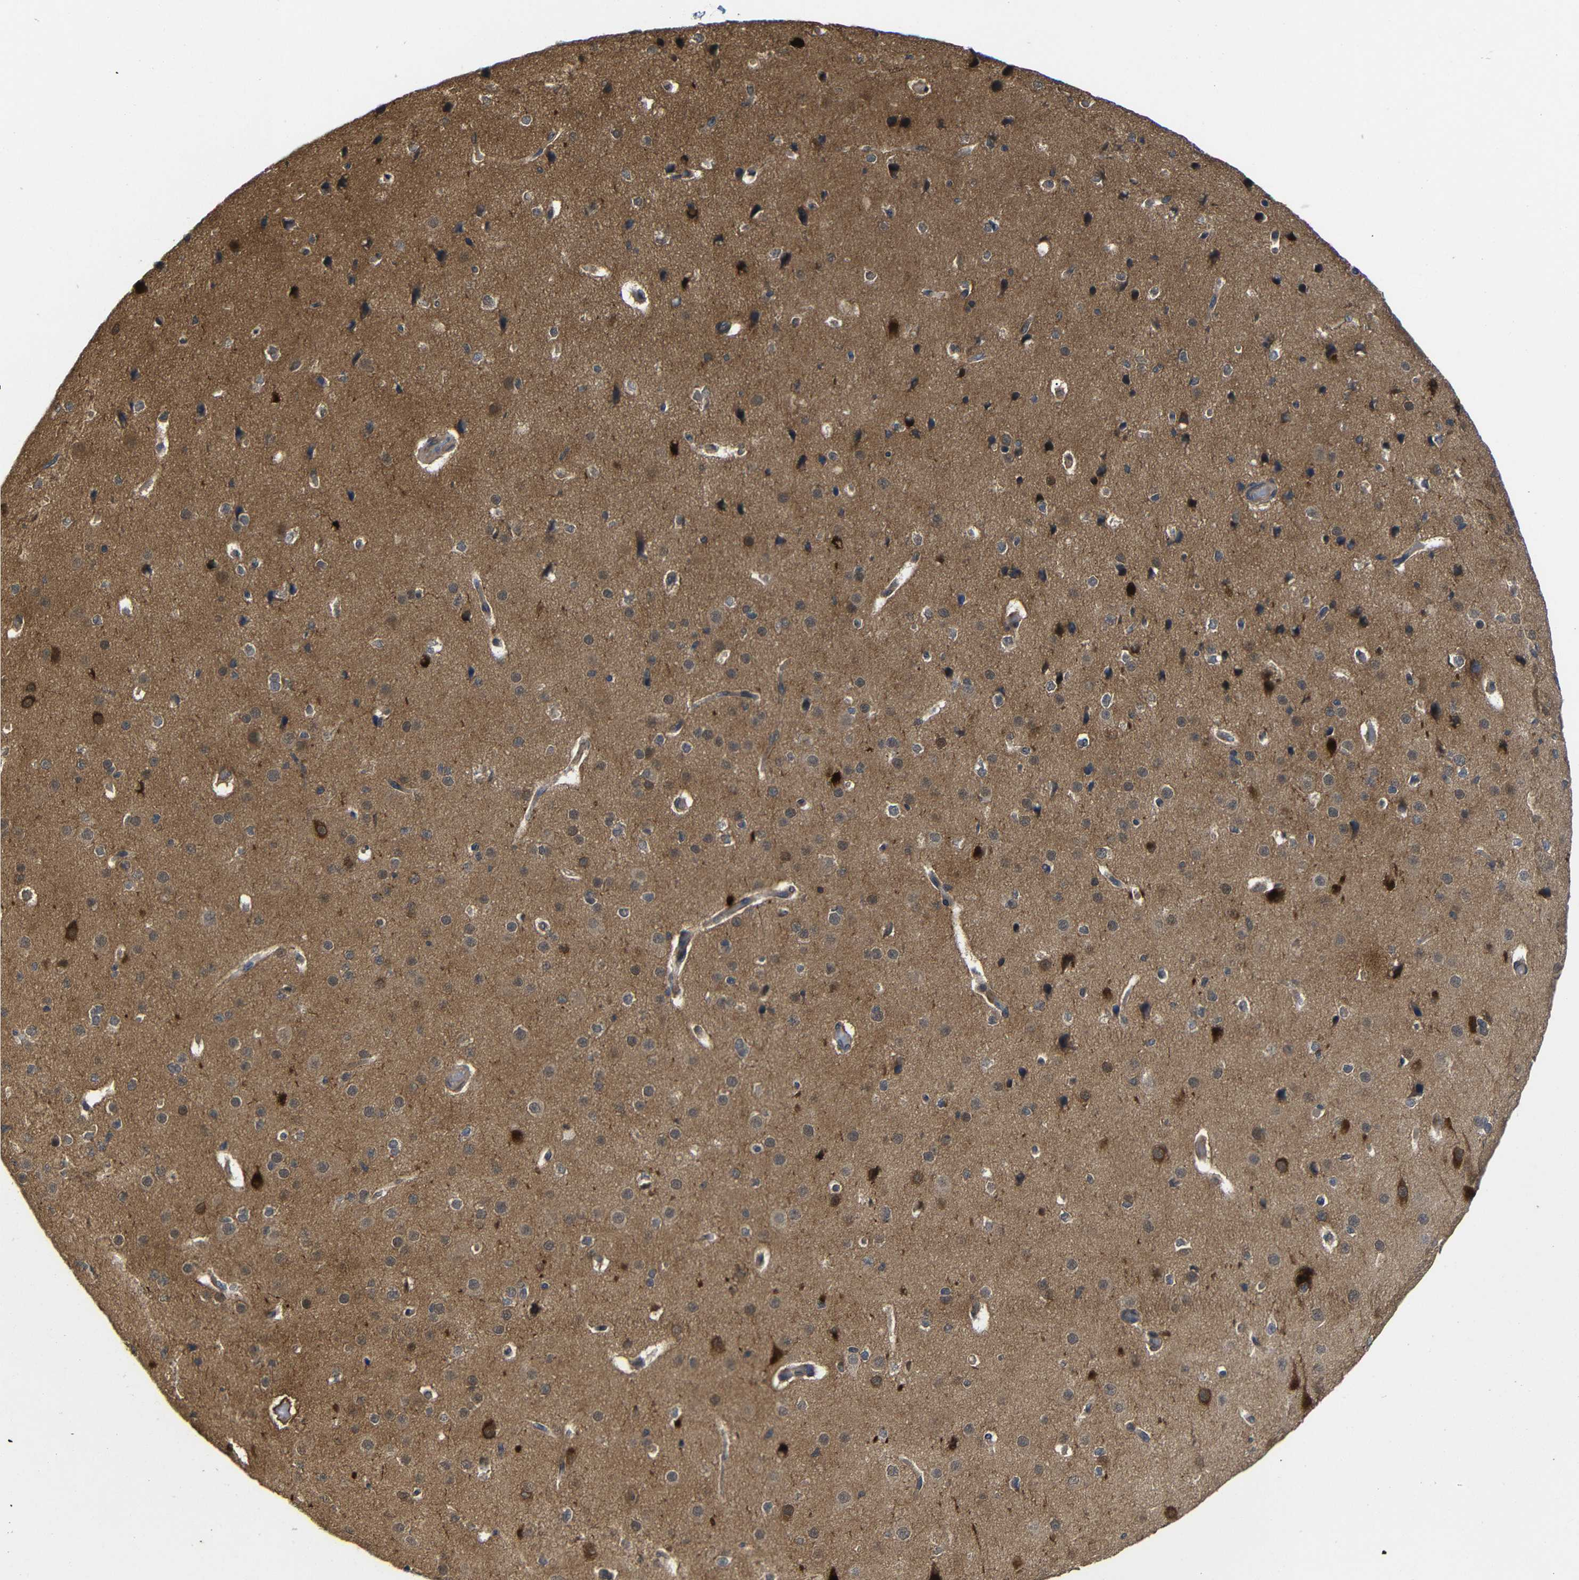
{"staining": {"intensity": "moderate", "quantity": ">75%", "location": "cytoplasmic/membranous"}, "tissue": "cerebral cortex", "cell_type": "Endothelial cells", "image_type": "normal", "snomed": [{"axis": "morphology", "description": "Normal tissue, NOS"}, {"axis": "morphology", "description": "Developmental malformation"}, {"axis": "topography", "description": "Cerebral cortex"}], "caption": "The immunohistochemical stain shows moderate cytoplasmic/membranous staining in endothelial cells of normal cerebral cortex.", "gene": "ATG12", "patient": {"sex": "female", "age": 30}}